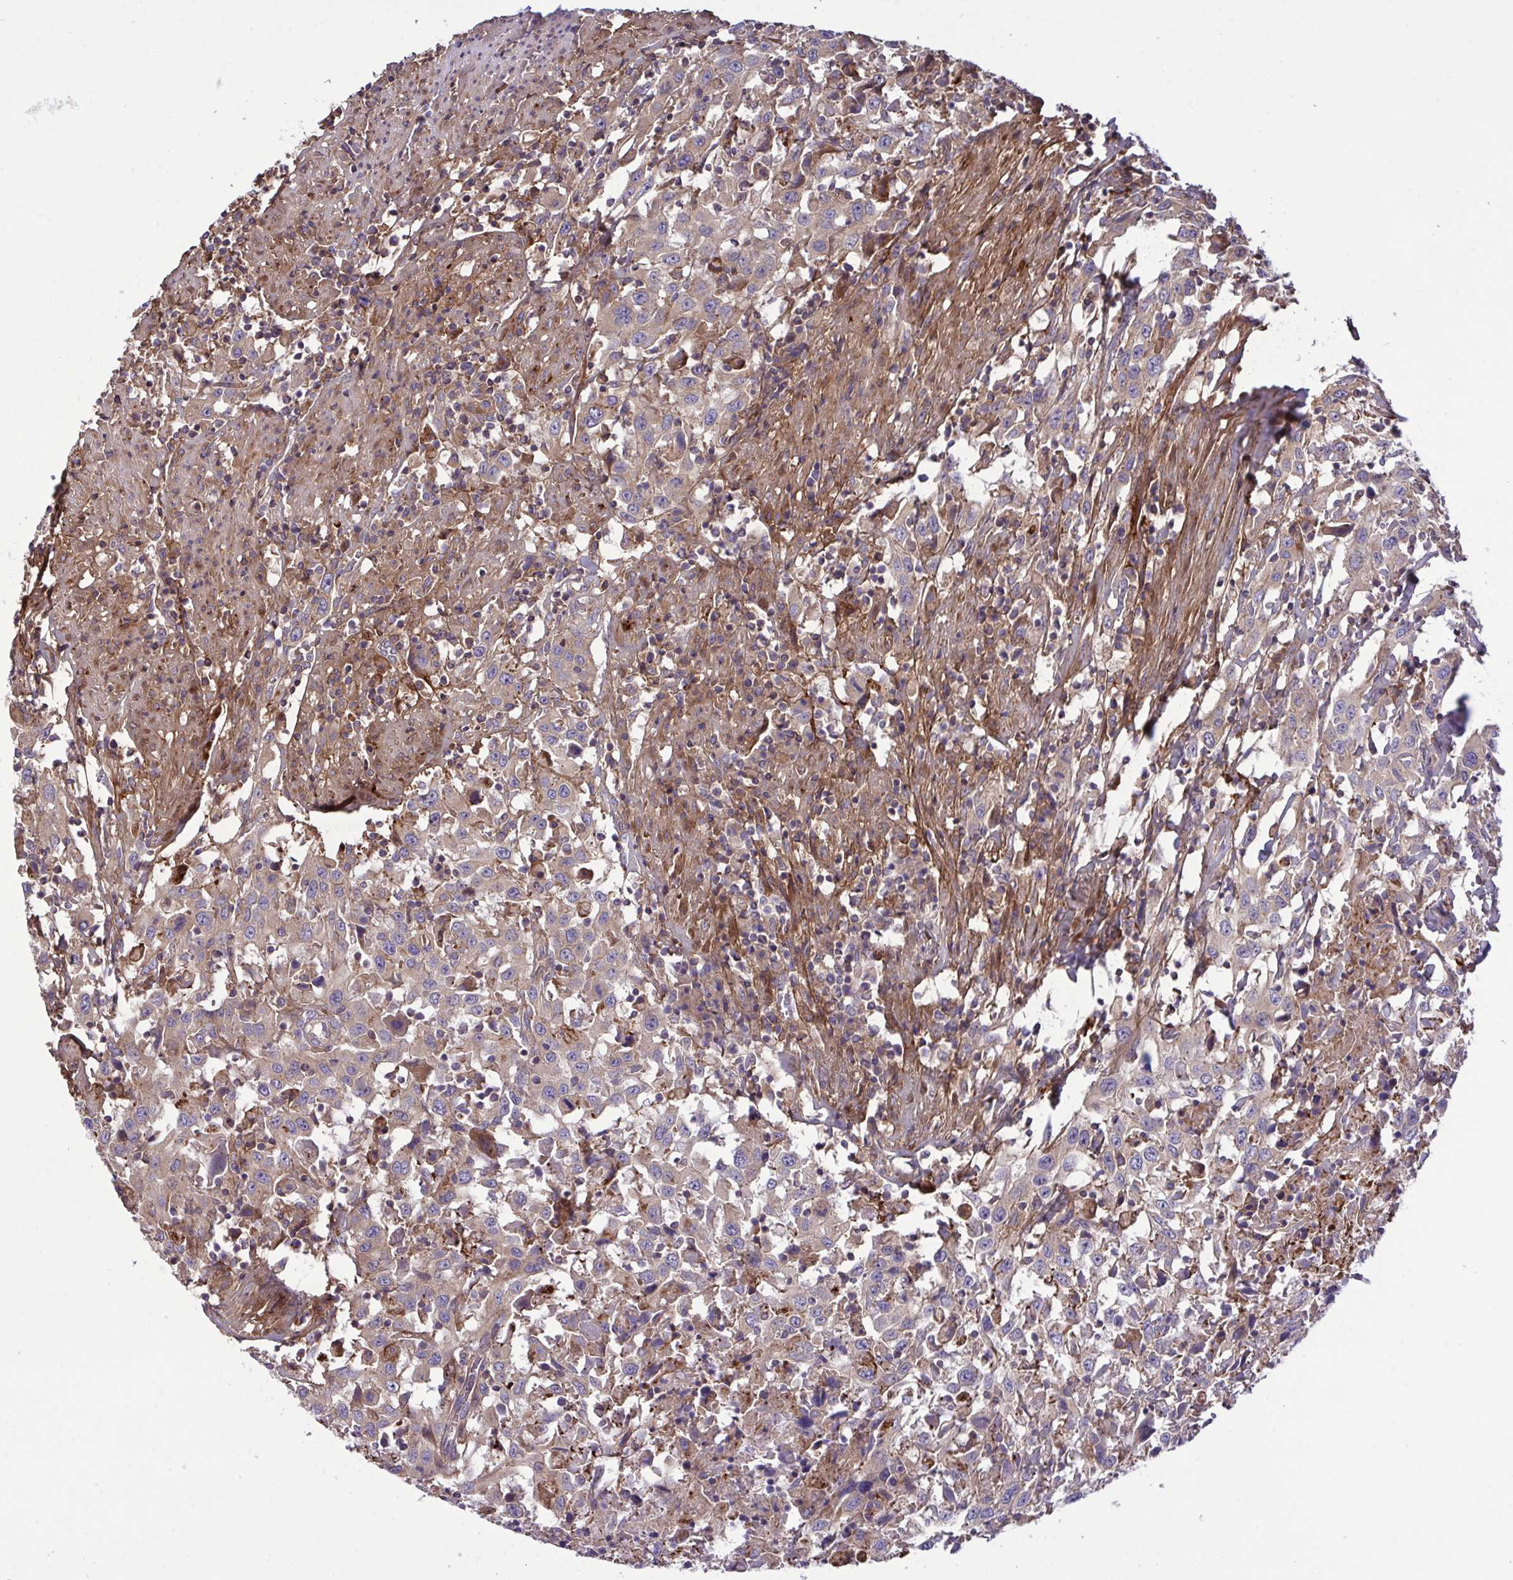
{"staining": {"intensity": "weak", "quantity": "25%-75%", "location": "cytoplasmic/membranous"}, "tissue": "urothelial cancer", "cell_type": "Tumor cells", "image_type": "cancer", "snomed": [{"axis": "morphology", "description": "Urothelial carcinoma, High grade"}, {"axis": "topography", "description": "Urinary bladder"}], "caption": "This micrograph demonstrates high-grade urothelial carcinoma stained with immunohistochemistry to label a protein in brown. The cytoplasmic/membranous of tumor cells show weak positivity for the protein. Nuclei are counter-stained blue.", "gene": "GRB14", "patient": {"sex": "male", "age": 61}}